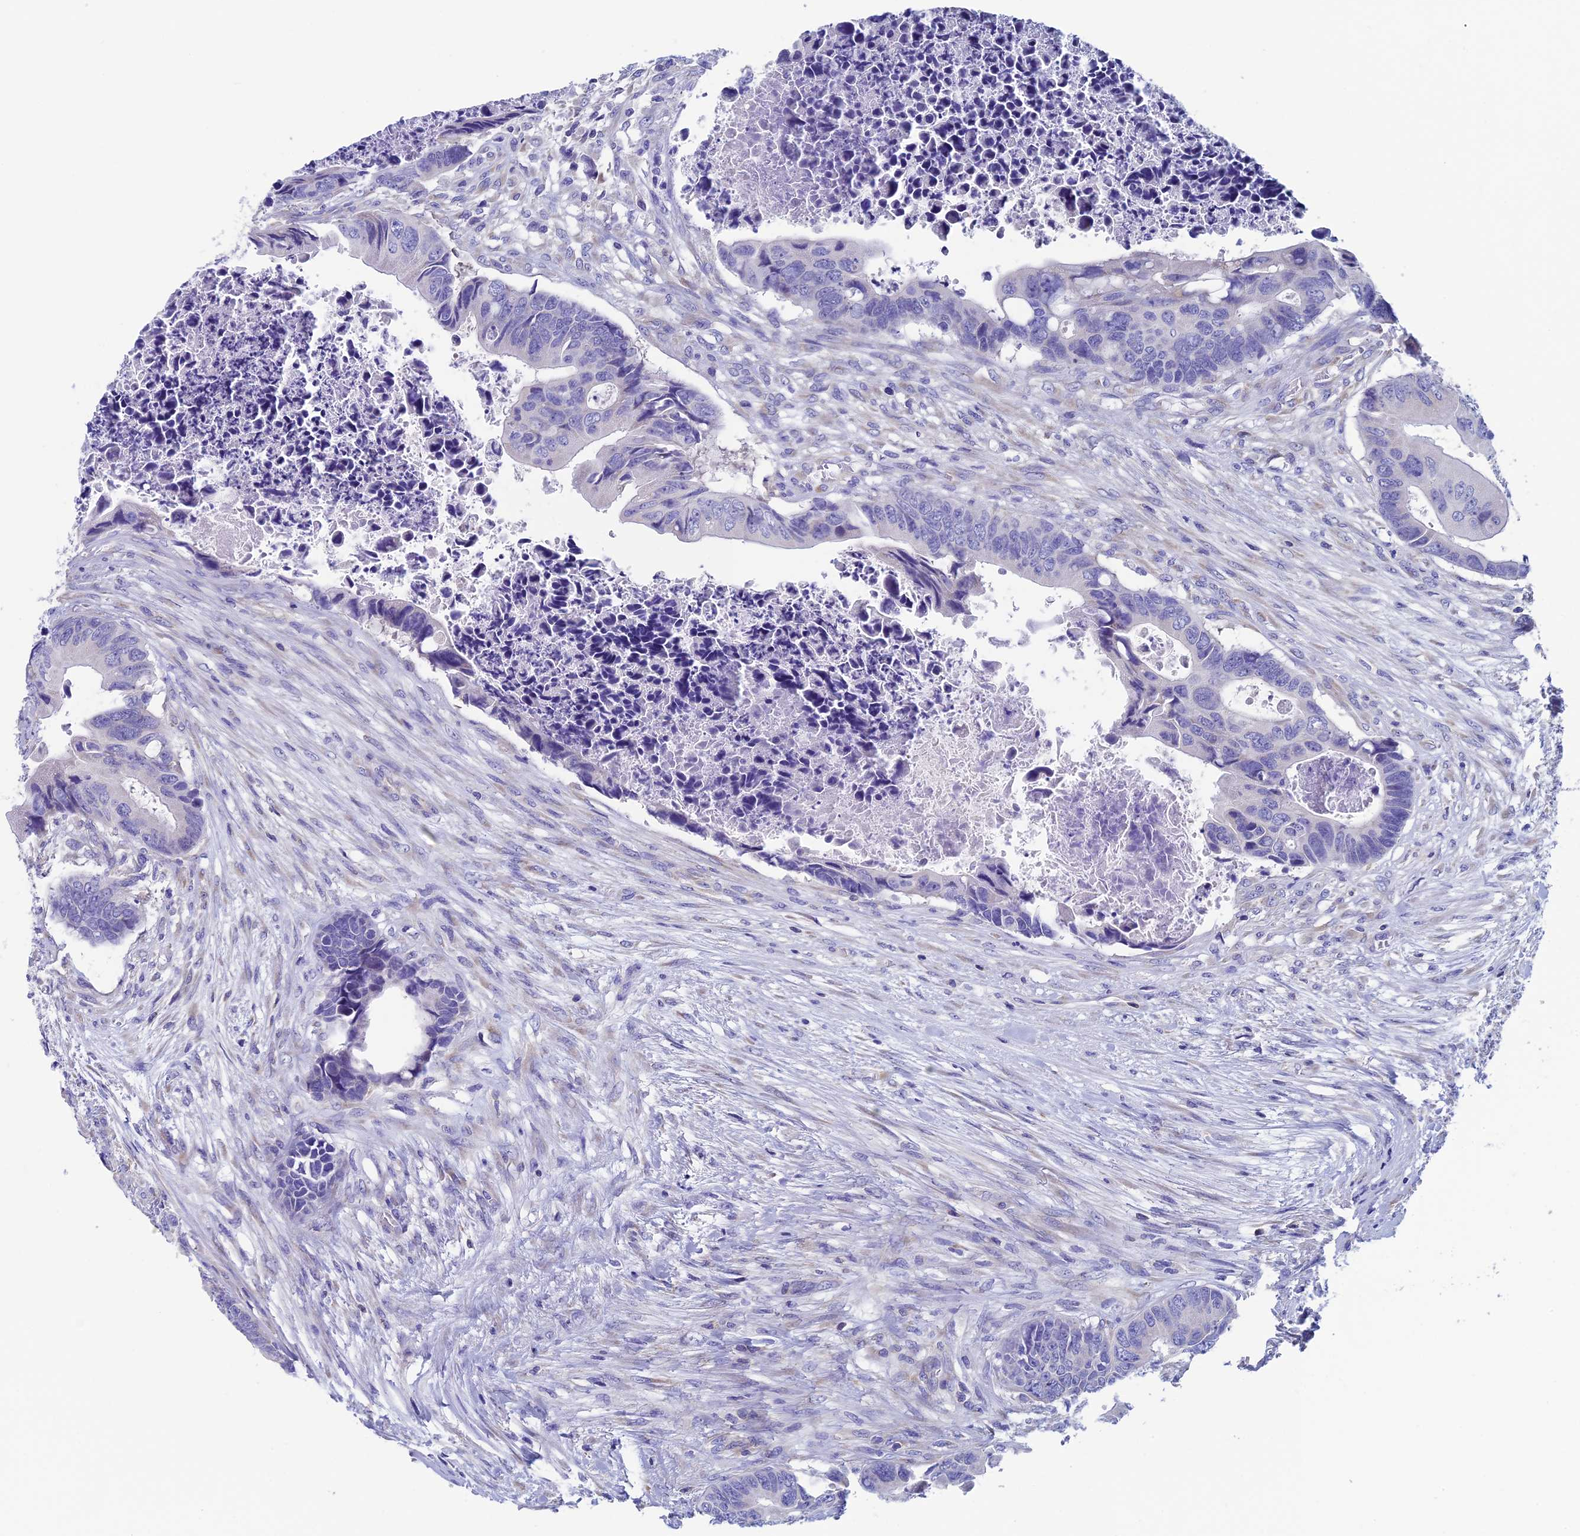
{"staining": {"intensity": "negative", "quantity": "none", "location": "none"}, "tissue": "colorectal cancer", "cell_type": "Tumor cells", "image_type": "cancer", "snomed": [{"axis": "morphology", "description": "Adenocarcinoma, NOS"}, {"axis": "topography", "description": "Rectum"}], "caption": "Immunohistochemical staining of colorectal cancer reveals no significant expression in tumor cells. (Brightfield microscopy of DAB IHC at high magnification).", "gene": "SEPTIN1", "patient": {"sex": "female", "age": 78}}